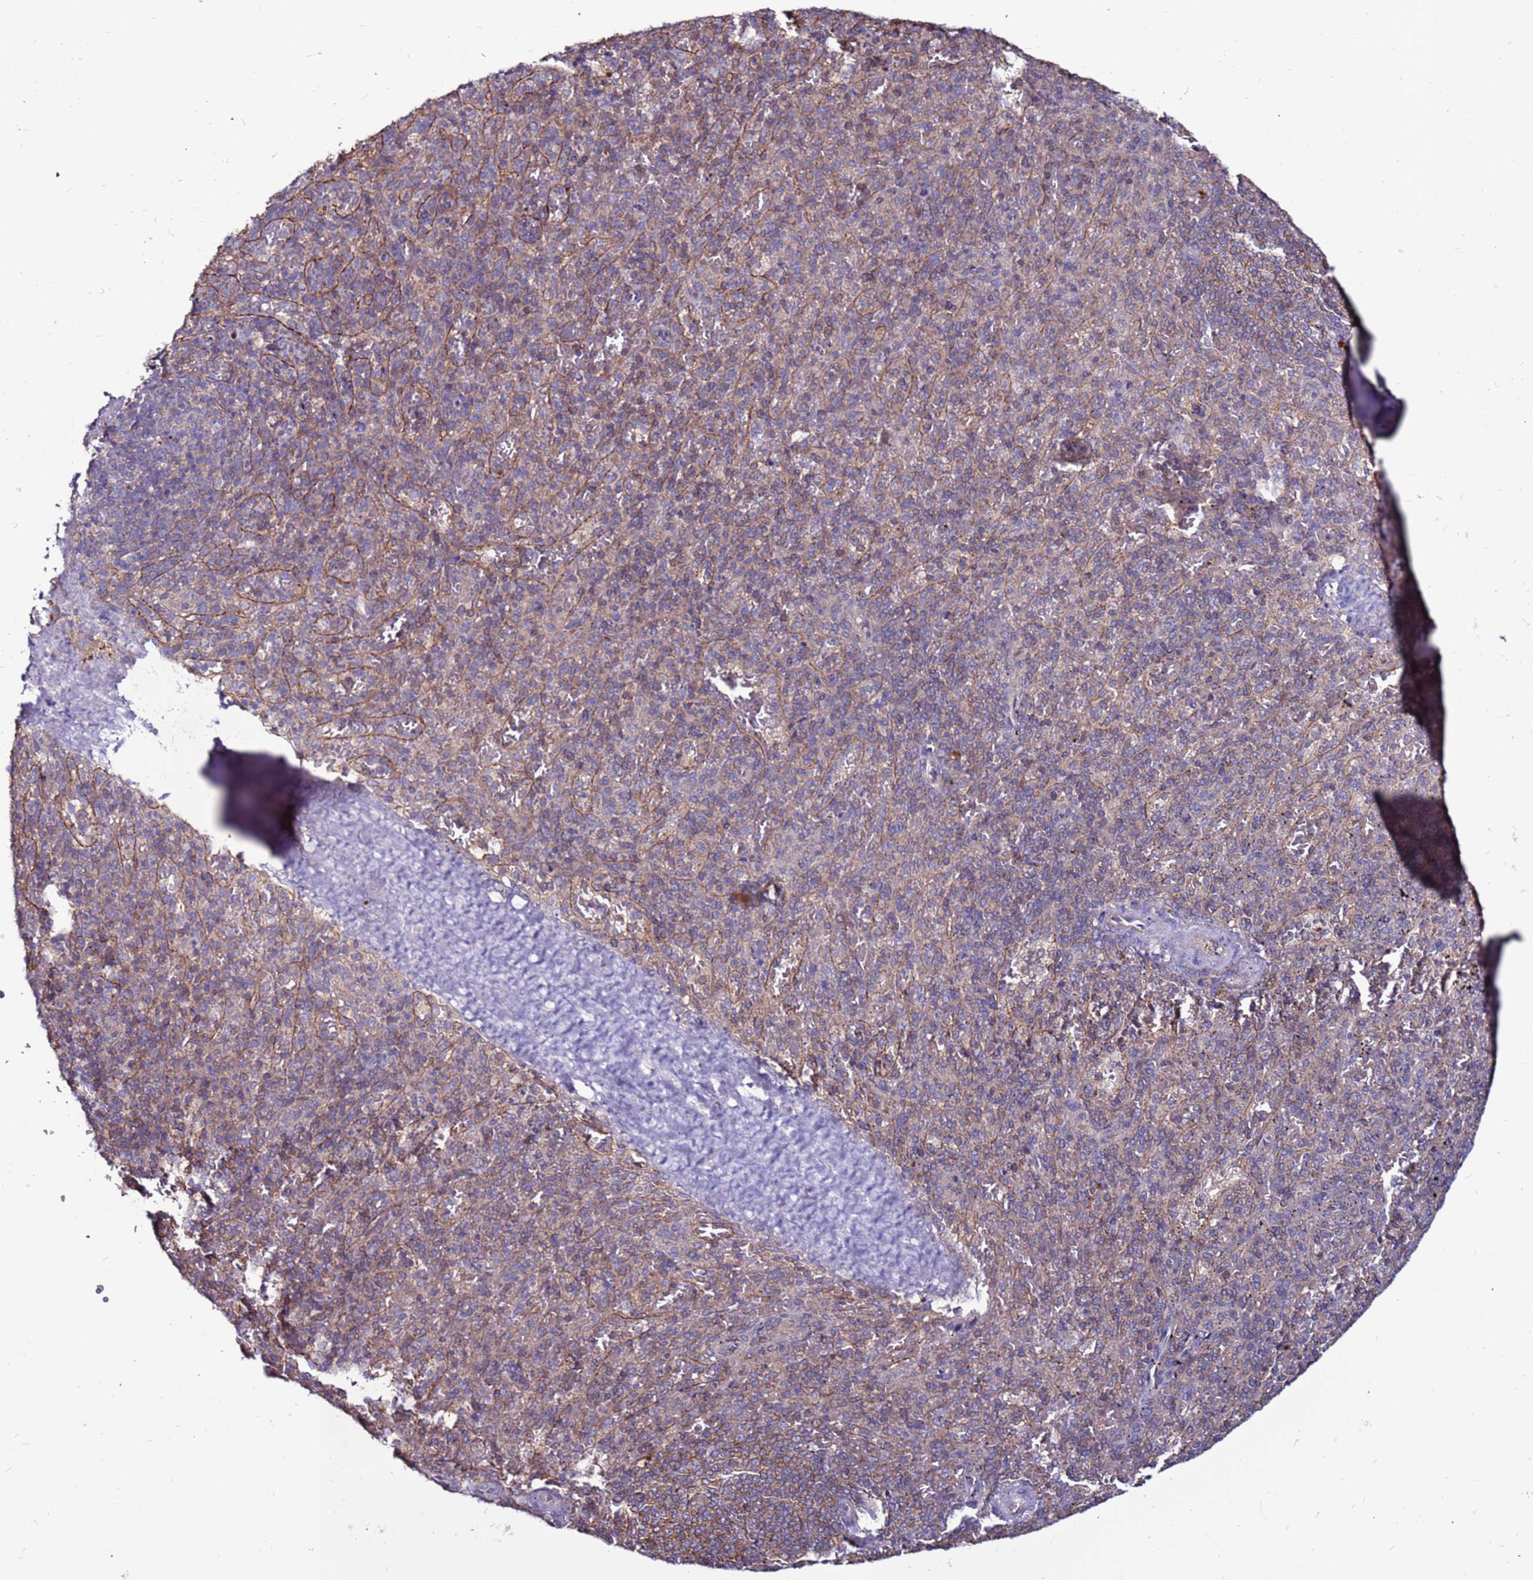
{"staining": {"intensity": "weak", "quantity": "<25%", "location": "cytoplasmic/membranous"}, "tissue": "spleen", "cell_type": "Cells in red pulp", "image_type": "normal", "snomed": [{"axis": "morphology", "description": "Normal tissue, NOS"}, {"axis": "topography", "description": "Spleen"}], "caption": "Cells in red pulp are negative for protein expression in normal human spleen. (IHC, brightfield microscopy, high magnification).", "gene": "NRN1L", "patient": {"sex": "male", "age": 82}}